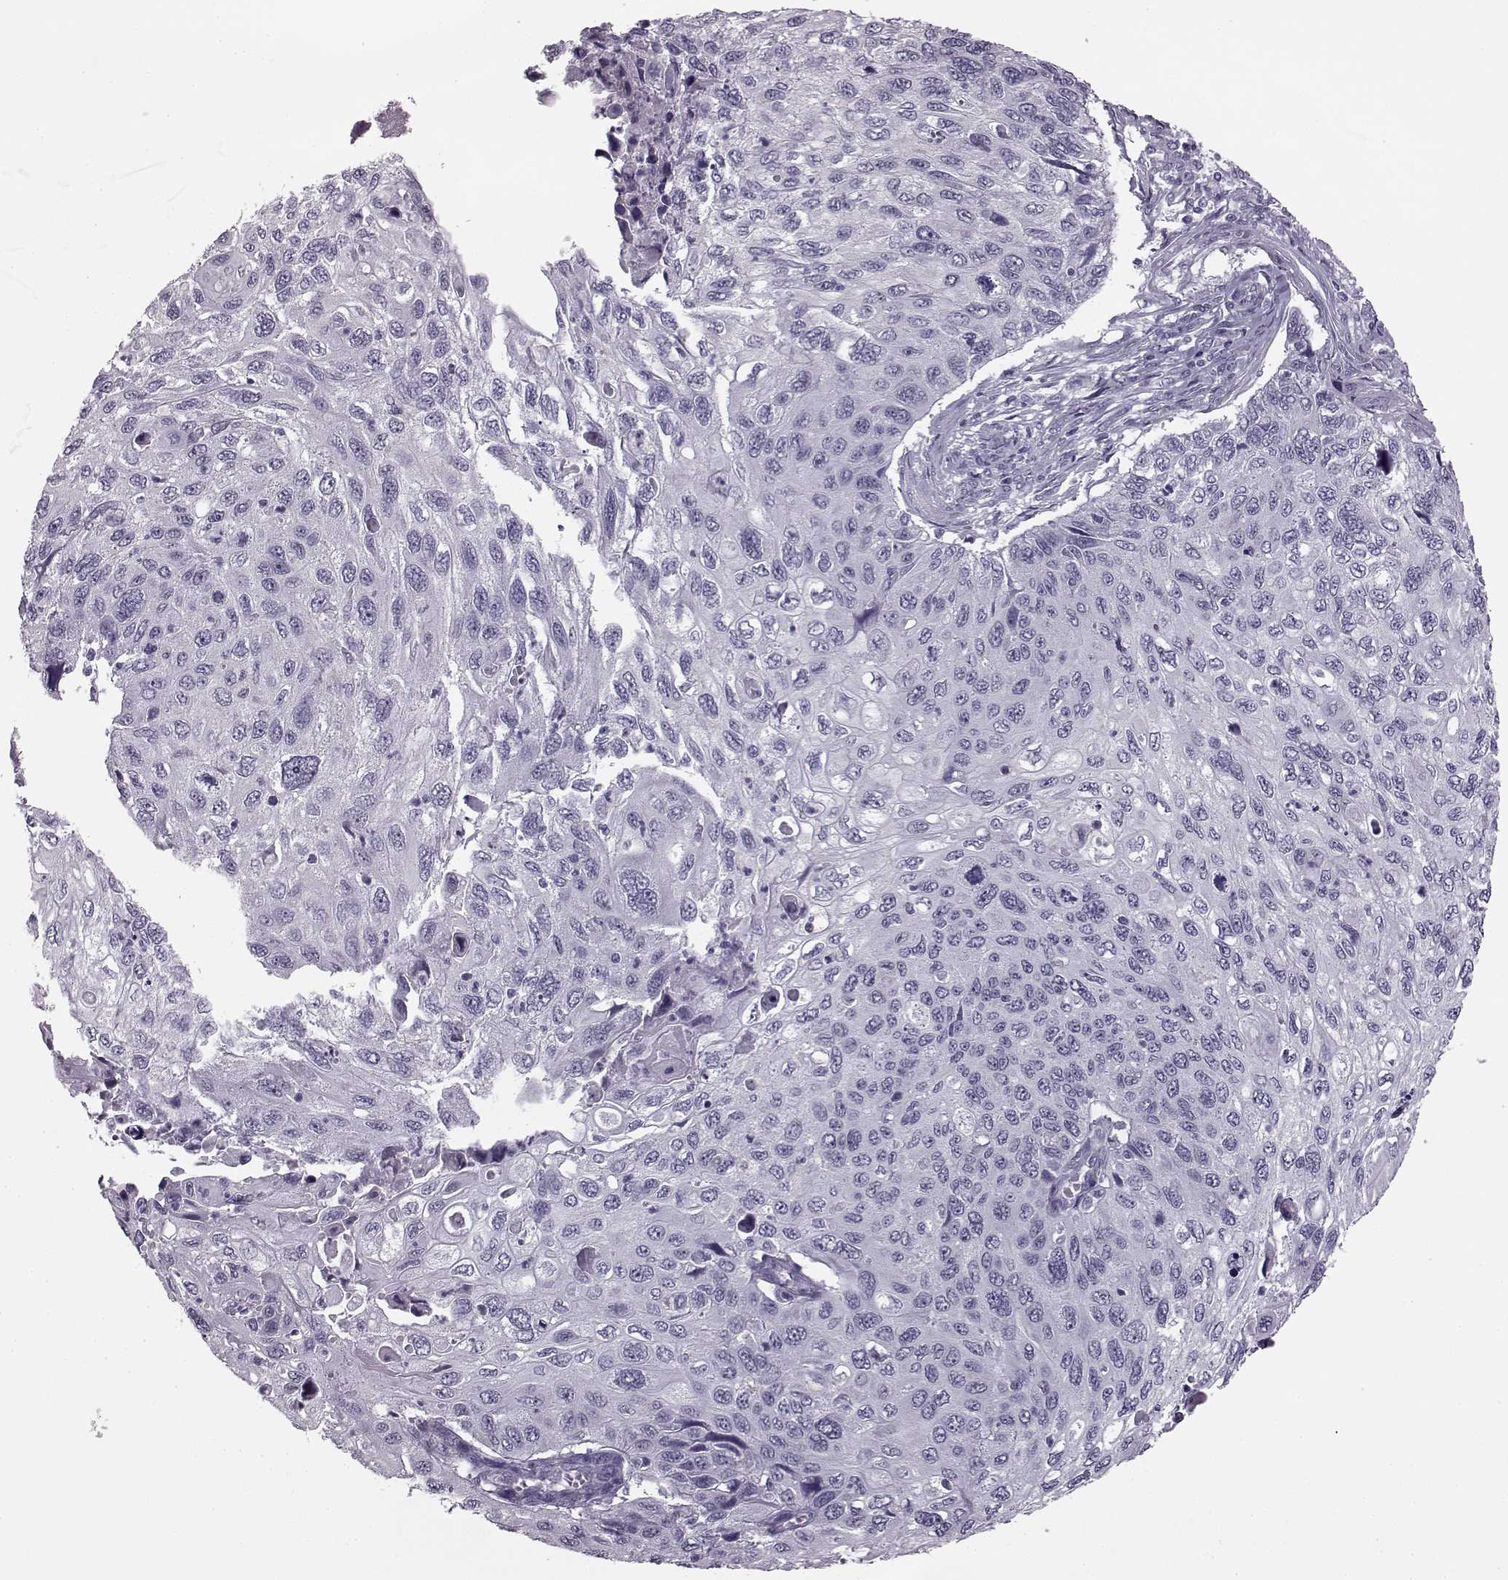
{"staining": {"intensity": "negative", "quantity": "none", "location": "none"}, "tissue": "cervical cancer", "cell_type": "Tumor cells", "image_type": "cancer", "snomed": [{"axis": "morphology", "description": "Squamous cell carcinoma, NOS"}, {"axis": "topography", "description": "Cervix"}], "caption": "DAB immunohistochemical staining of human cervical squamous cell carcinoma shows no significant positivity in tumor cells.", "gene": "JSRP1", "patient": {"sex": "female", "age": 70}}